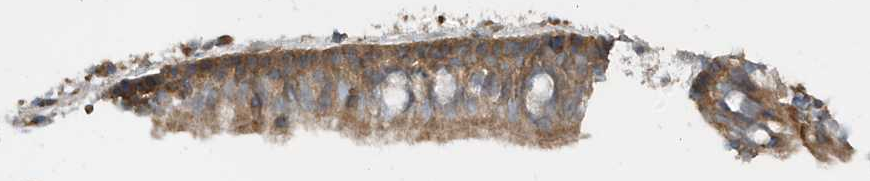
{"staining": {"intensity": "moderate", "quantity": ">75%", "location": "cytoplasmic/membranous"}, "tissue": "nasopharynx", "cell_type": "Respiratory epithelial cells", "image_type": "normal", "snomed": [{"axis": "morphology", "description": "Normal tissue, NOS"}, {"axis": "morphology", "description": "Inflammation, NOS"}, {"axis": "morphology", "description": "Malignant melanoma, Metastatic site"}, {"axis": "topography", "description": "Nasopharynx"}], "caption": "The image reveals staining of normal nasopharynx, revealing moderate cytoplasmic/membranous protein staining (brown color) within respiratory epithelial cells. The protein of interest is shown in brown color, while the nuclei are stained blue.", "gene": "ABTB1", "patient": {"sex": "male", "age": 70}}